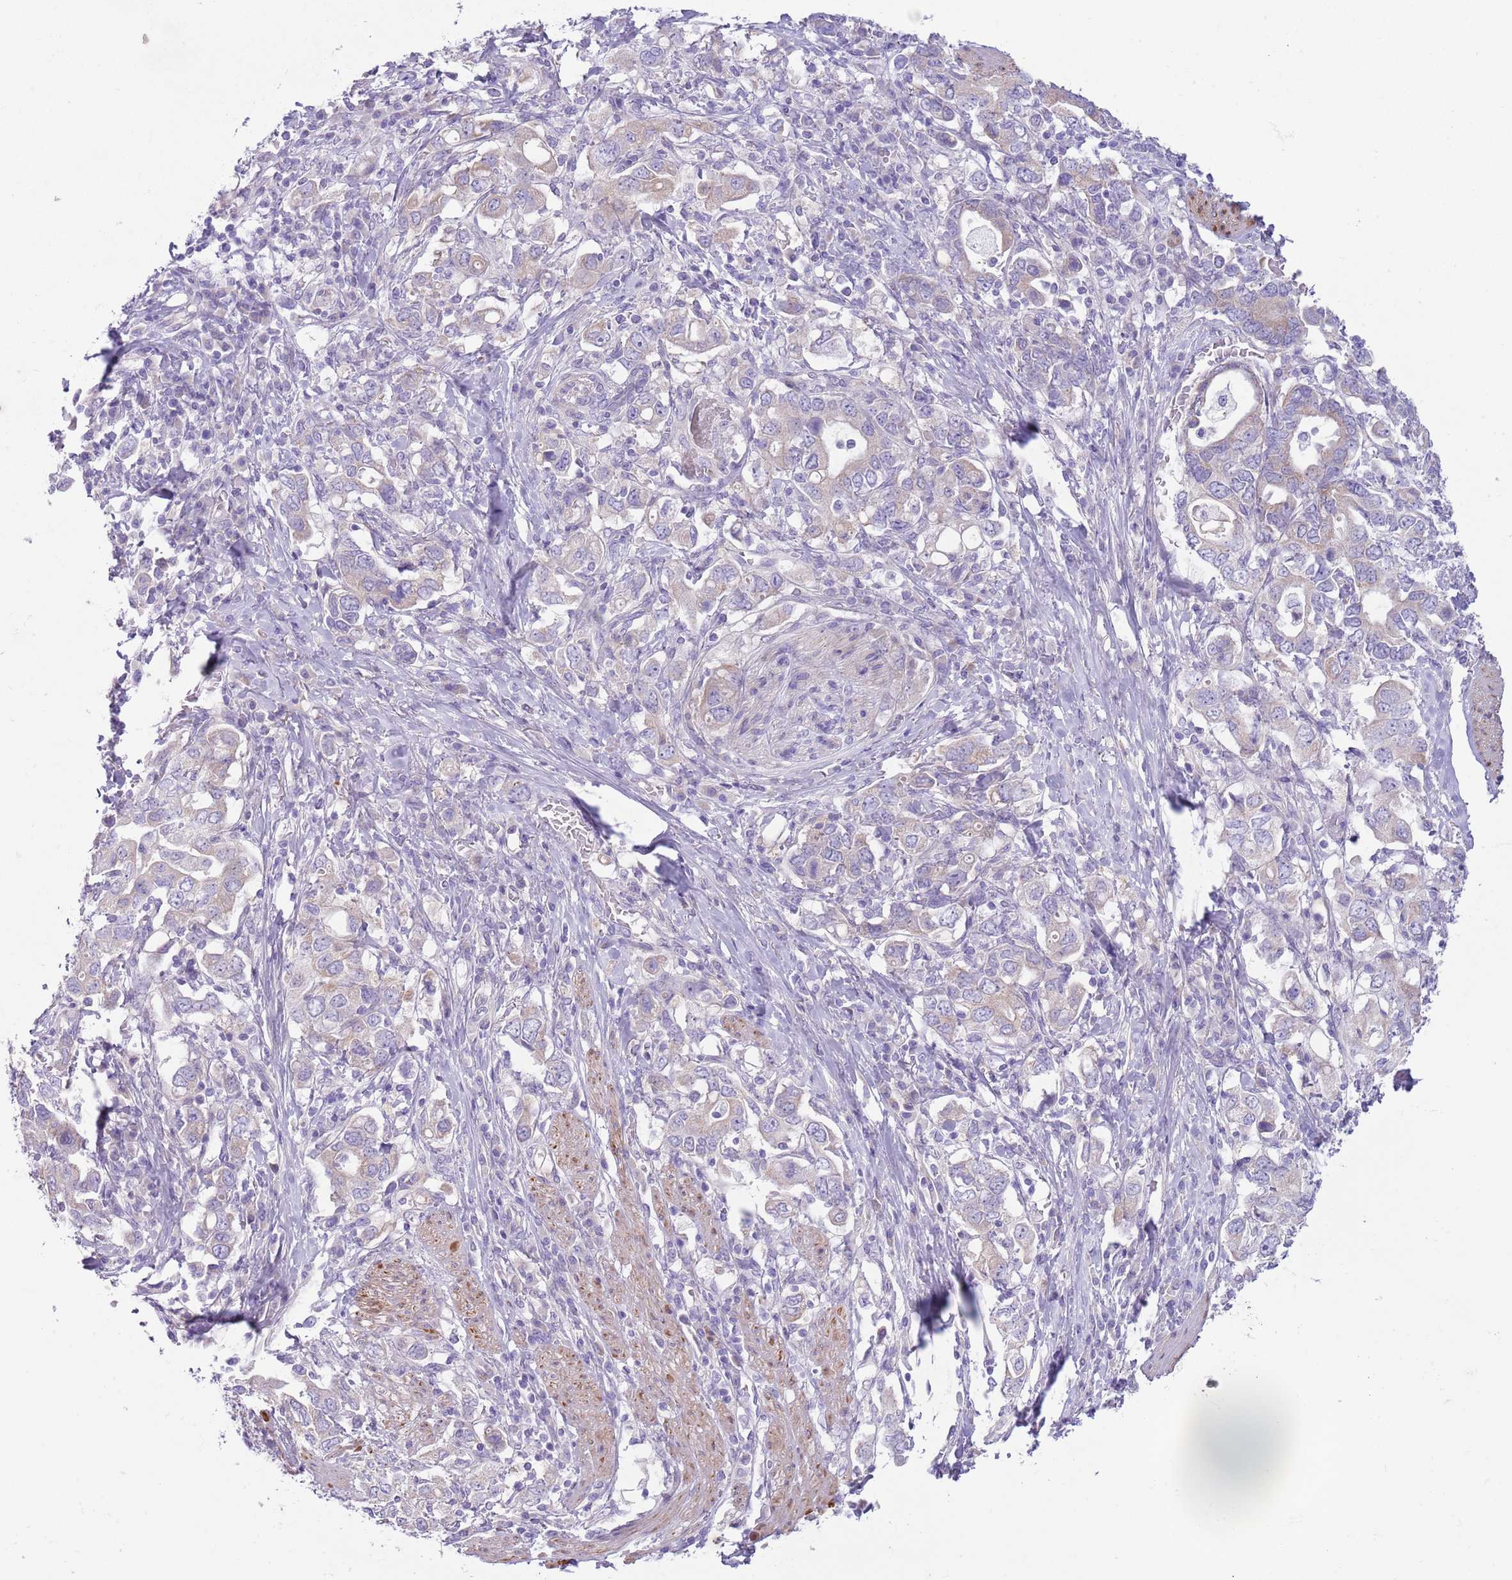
{"staining": {"intensity": "negative", "quantity": "none", "location": "none"}, "tissue": "stomach cancer", "cell_type": "Tumor cells", "image_type": "cancer", "snomed": [{"axis": "morphology", "description": "Adenocarcinoma, NOS"}, {"axis": "topography", "description": "Stomach, upper"}, {"axis": "topography", "description": "Stomach"}], "caption": "Photomicrograph shows no protein expression in tumor cells of stomach cancer tissue.", "gene": "CFH", "patient": {"sex": "male", "age": 62}}